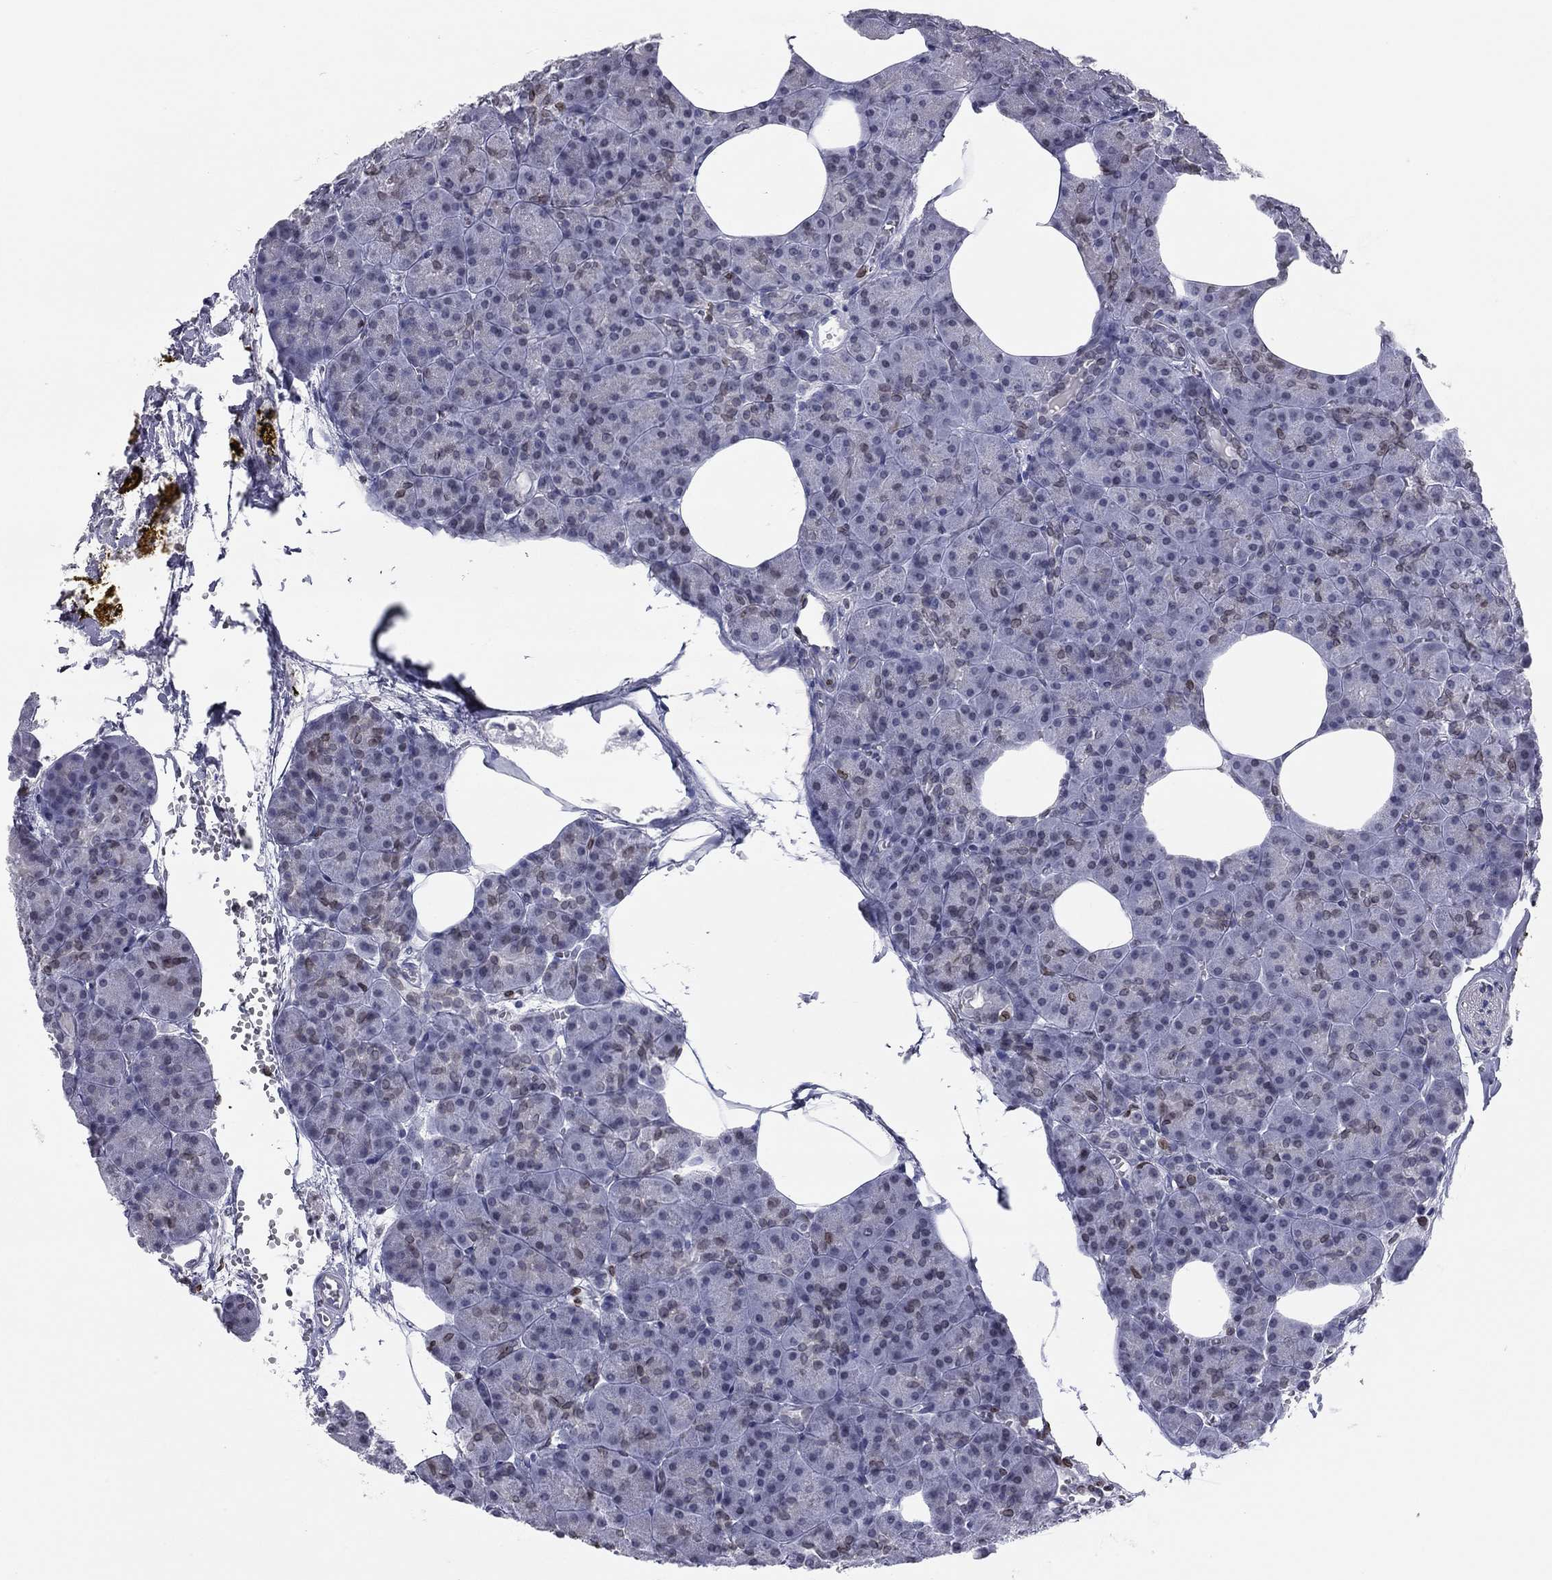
{"staining": {"intensity": "moderate", "quantity": "<25%", "location": "cytoplasmic/membranous,nuclear"}, "tissue": "pancreas", "cell_type": "Exocrine glandular cells", "image_type": "normal", "snomed": [{"axis": "morphology", "description": "Normal tissue, NOS"}, {"axis": "topography", "description": "Pancreas"}], "caption": "Moderate cytoplasmic/membranous,nuclear positivity for a protein is present in about <25% of exocrine glandular cells of benign pancreas using IHC.", "gene": "ESPL1", "patient": {"sex": "female", "age": 45}}